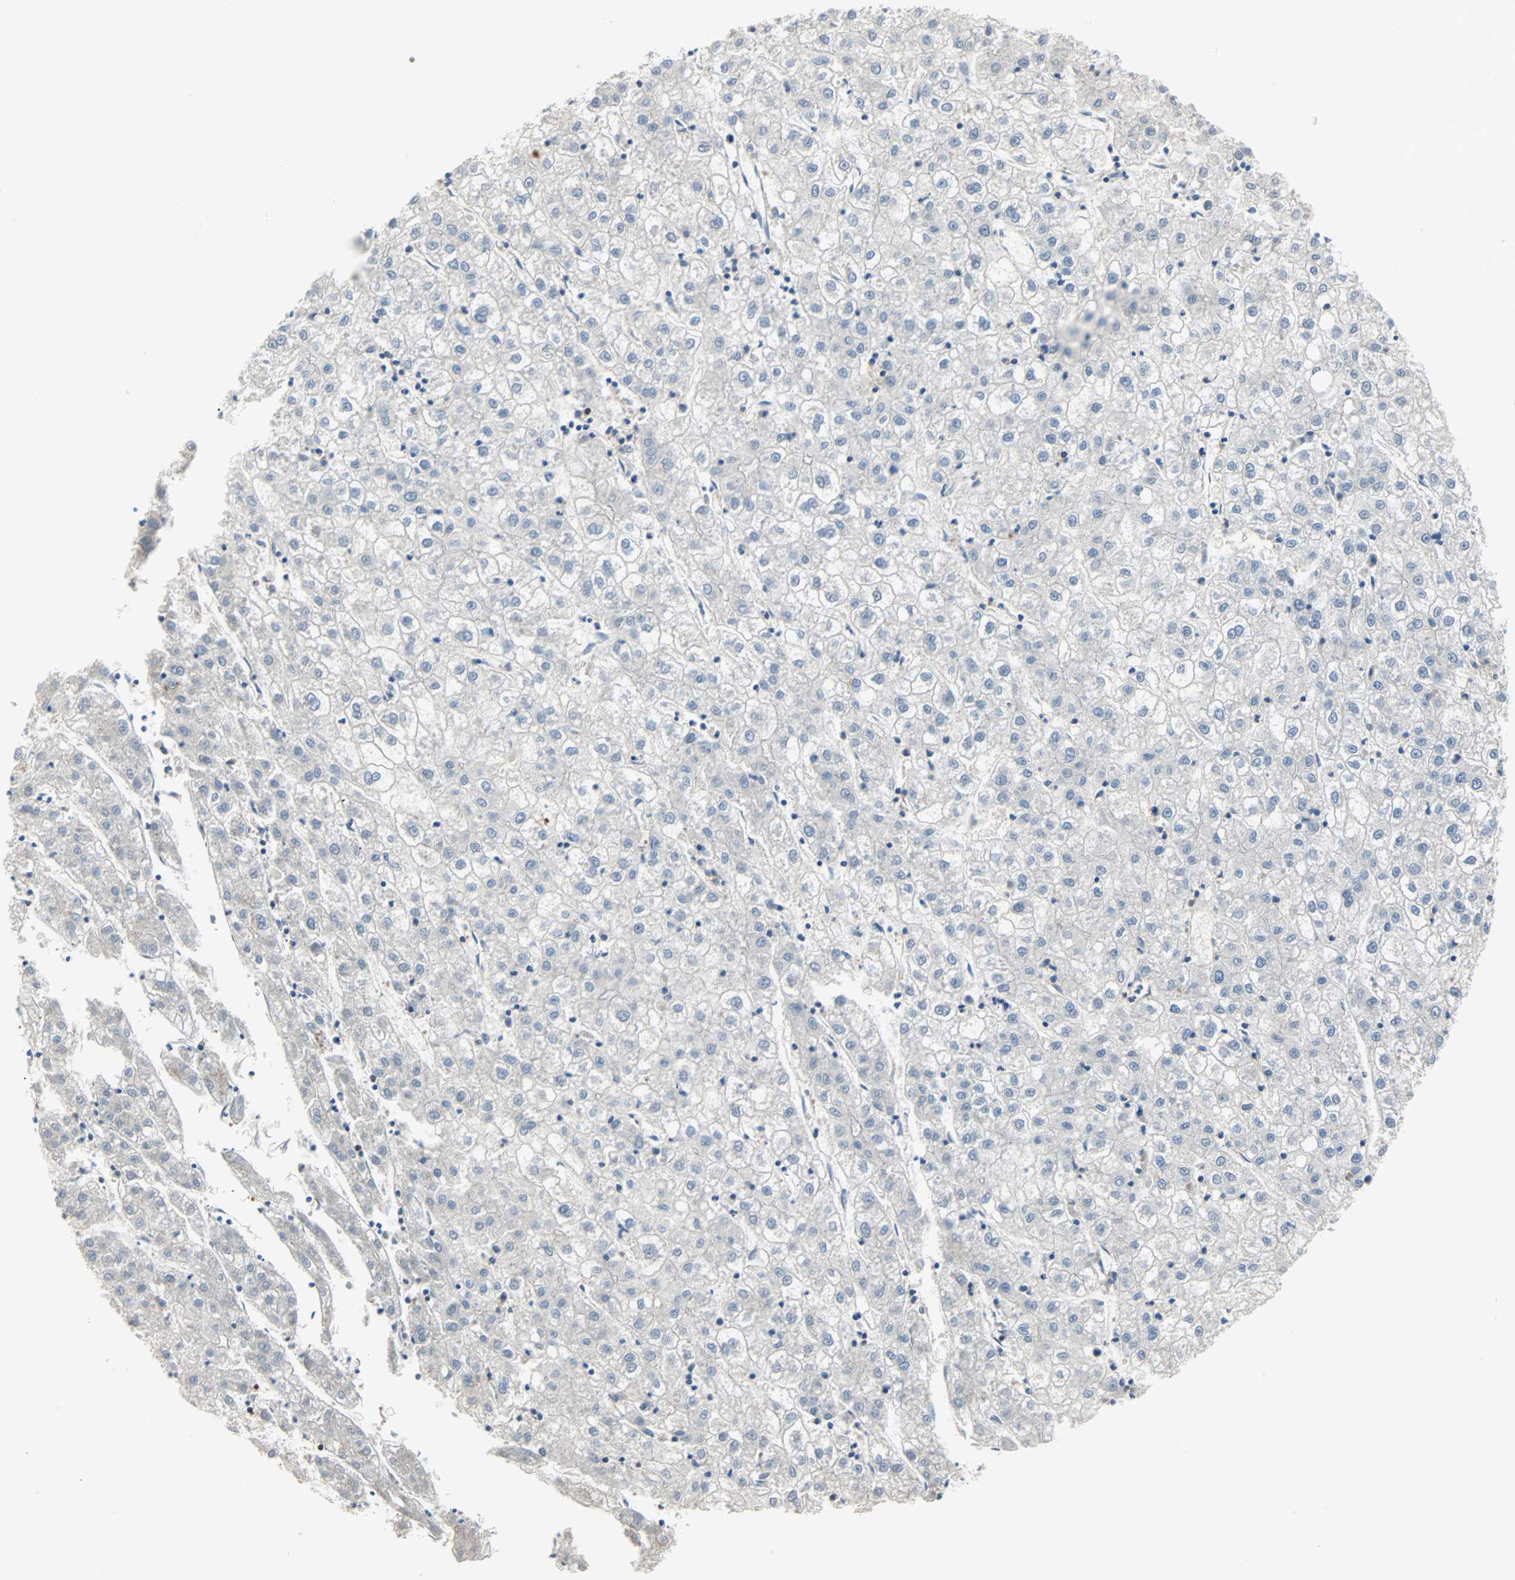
{"staining": {"intensity": "negative", "quantity": "none", "location": "none"}, "tissue": "liver cancer", "cell_type": "Tumor cells", "image_type": "cancer", "snomed": [{"axis": "morphology", "description": "Carcinoma, Hepatocellular, NOS"}, {"axis": "topography", "description": "Liver"}], "caption": "Immunohistochemical staining of liver hepatocellular carcinoma demonstrates no significant positivity in tumor cells.", "gene": "TNFRSF12A", "patient": {"sex": "male", "age": 72}}